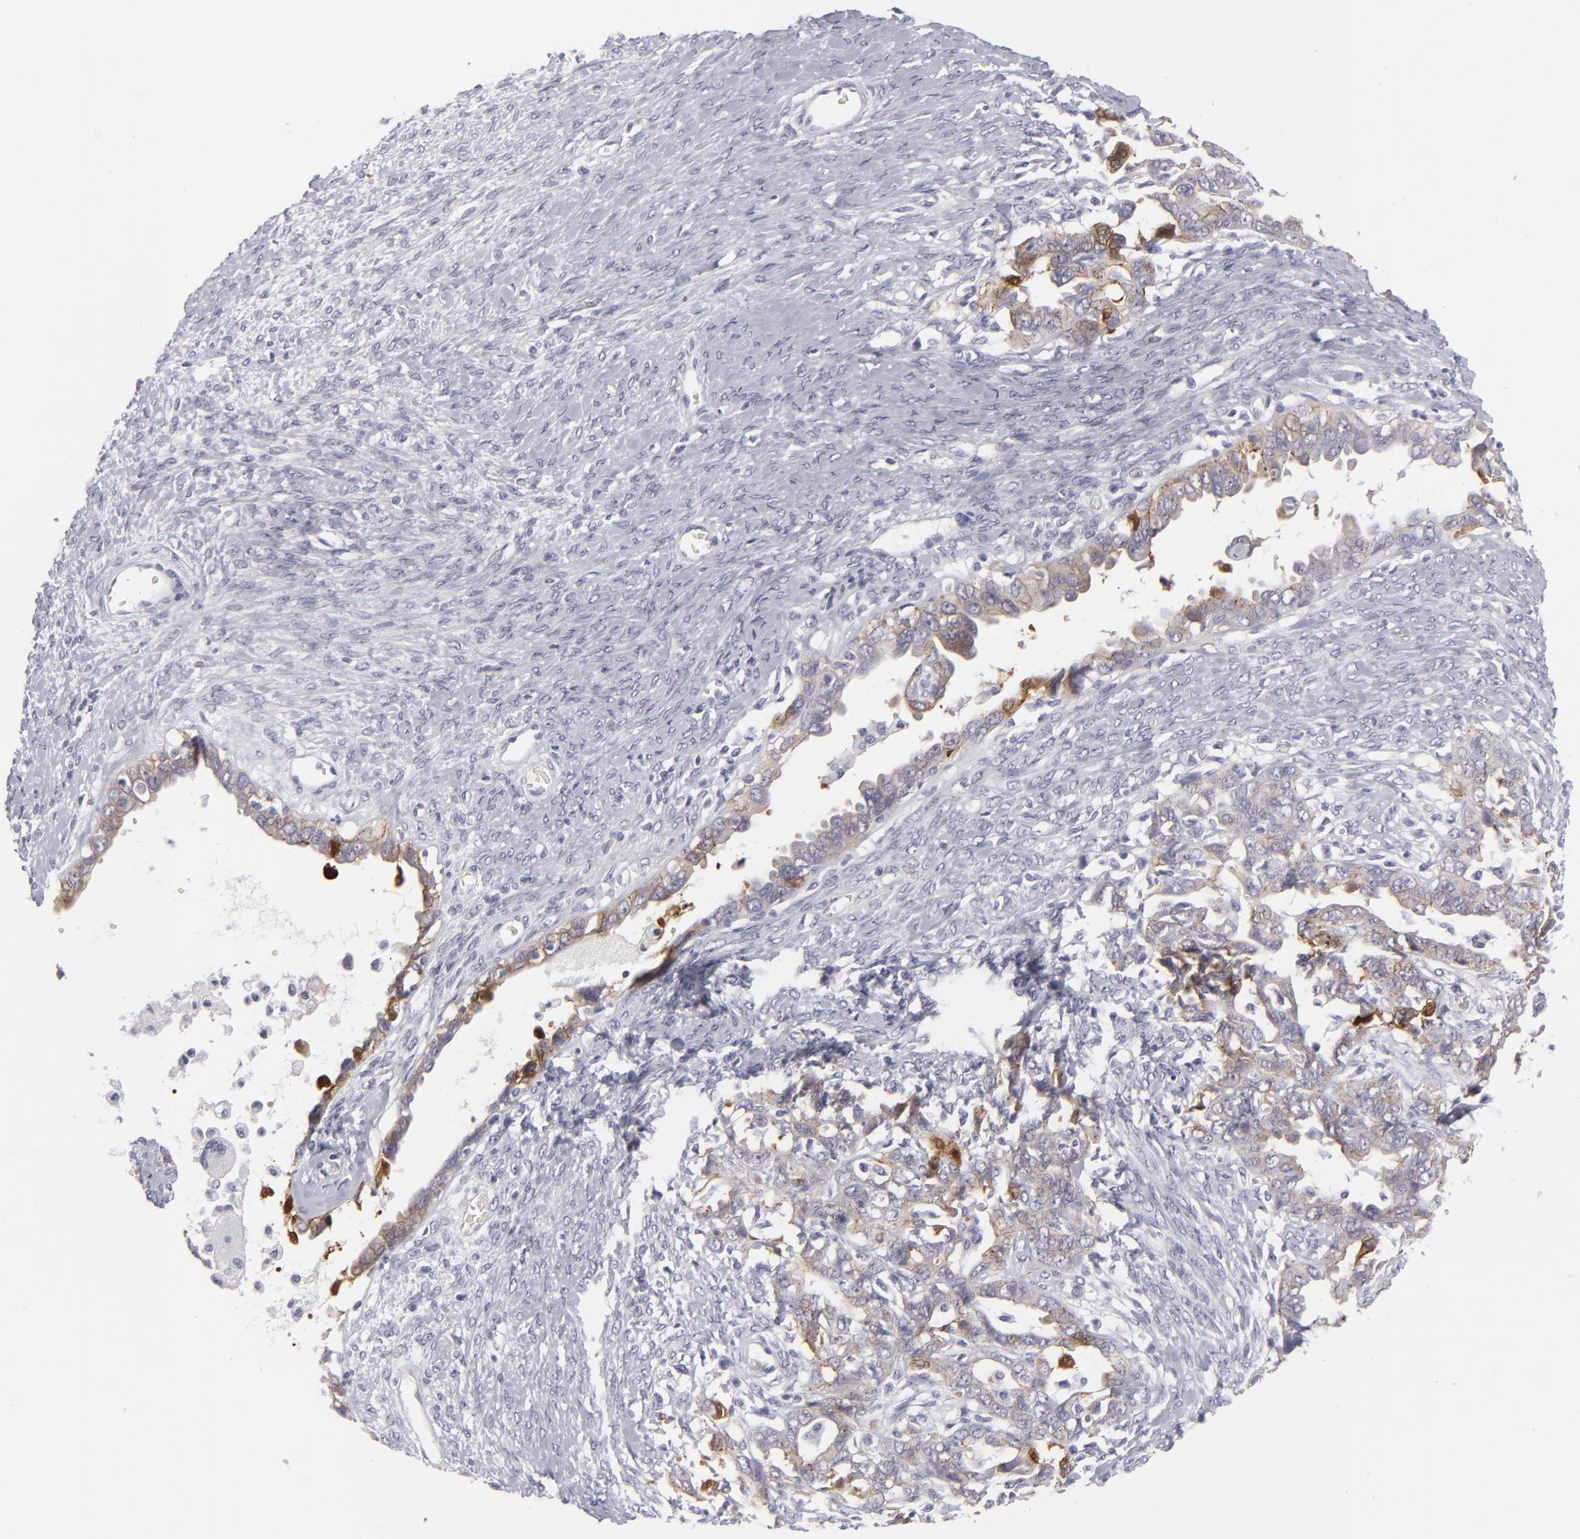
{"staining": {"intensity": "weak", "quantity": "25%-75%", "location": "cytoplasmic/membranous"}, "tissue": "ovarian cancer", "cell_type": "Tumor cells", "image_type": "cancer", "snomed": [{"axis": "morphology", "description": "Cystadenocarcinoma, serous, NOS"}, {"axis": "topography", "description": "Ovary"}], "caption": "A photomicrograph of human ovarian cancer stained for a protein shows weak cytoplasmic/membranous brown staining in tumor cells.", "gene": "JUP", "patient": {"sex": "female", "age": 69}}